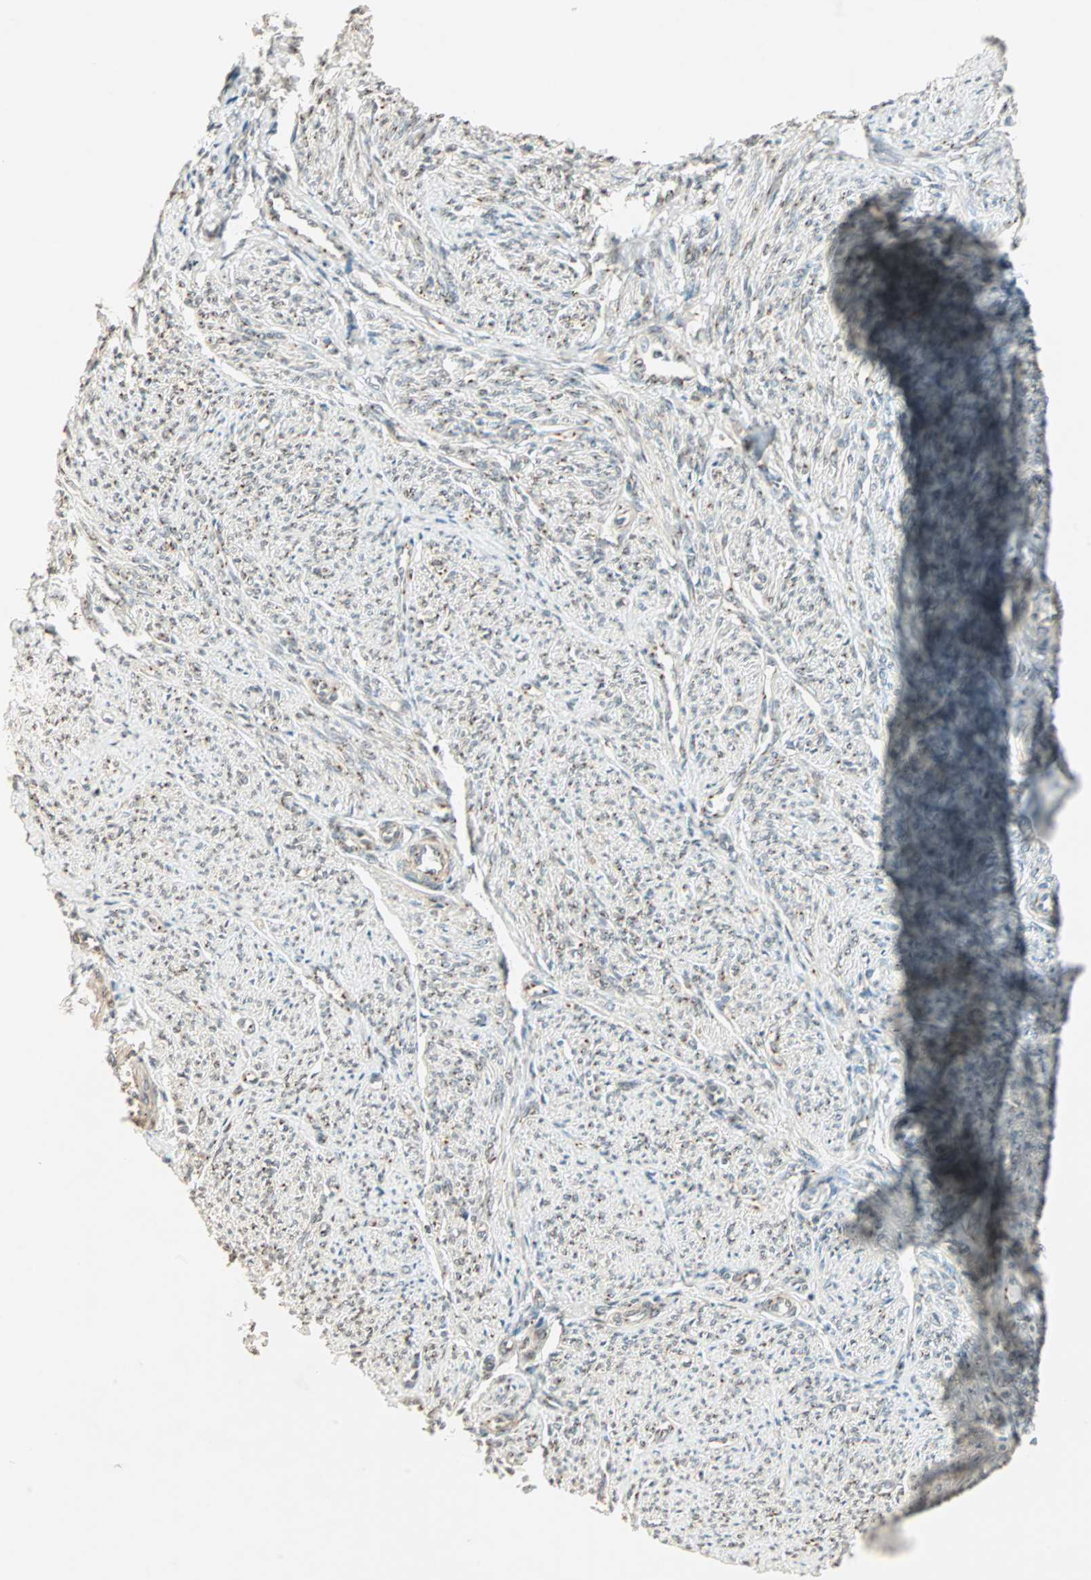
{"staining": {"intensity": "weak", "quantity": "25%-75%", "location": "cytoplasmic/membranous"}, "tissue": "smooth muscle", "cell_type": "Smooth muscle cells", "image_type": "normal", "snomed": [{"axis": "morphology", "description": "Normal tissue, NOS"}, {"axis": "topography", "description": "Smooth muscle"}], "caption": "Immunohistochemistry micrograph of normal smooth muscle stained for a protein (brown), which shows low levels of weak cytoplasmic/membranous expression in about 25%-75% of smooth muscle cells.", "gene": "PRDM2", "patient": {"sex": "female", "age": 65}}